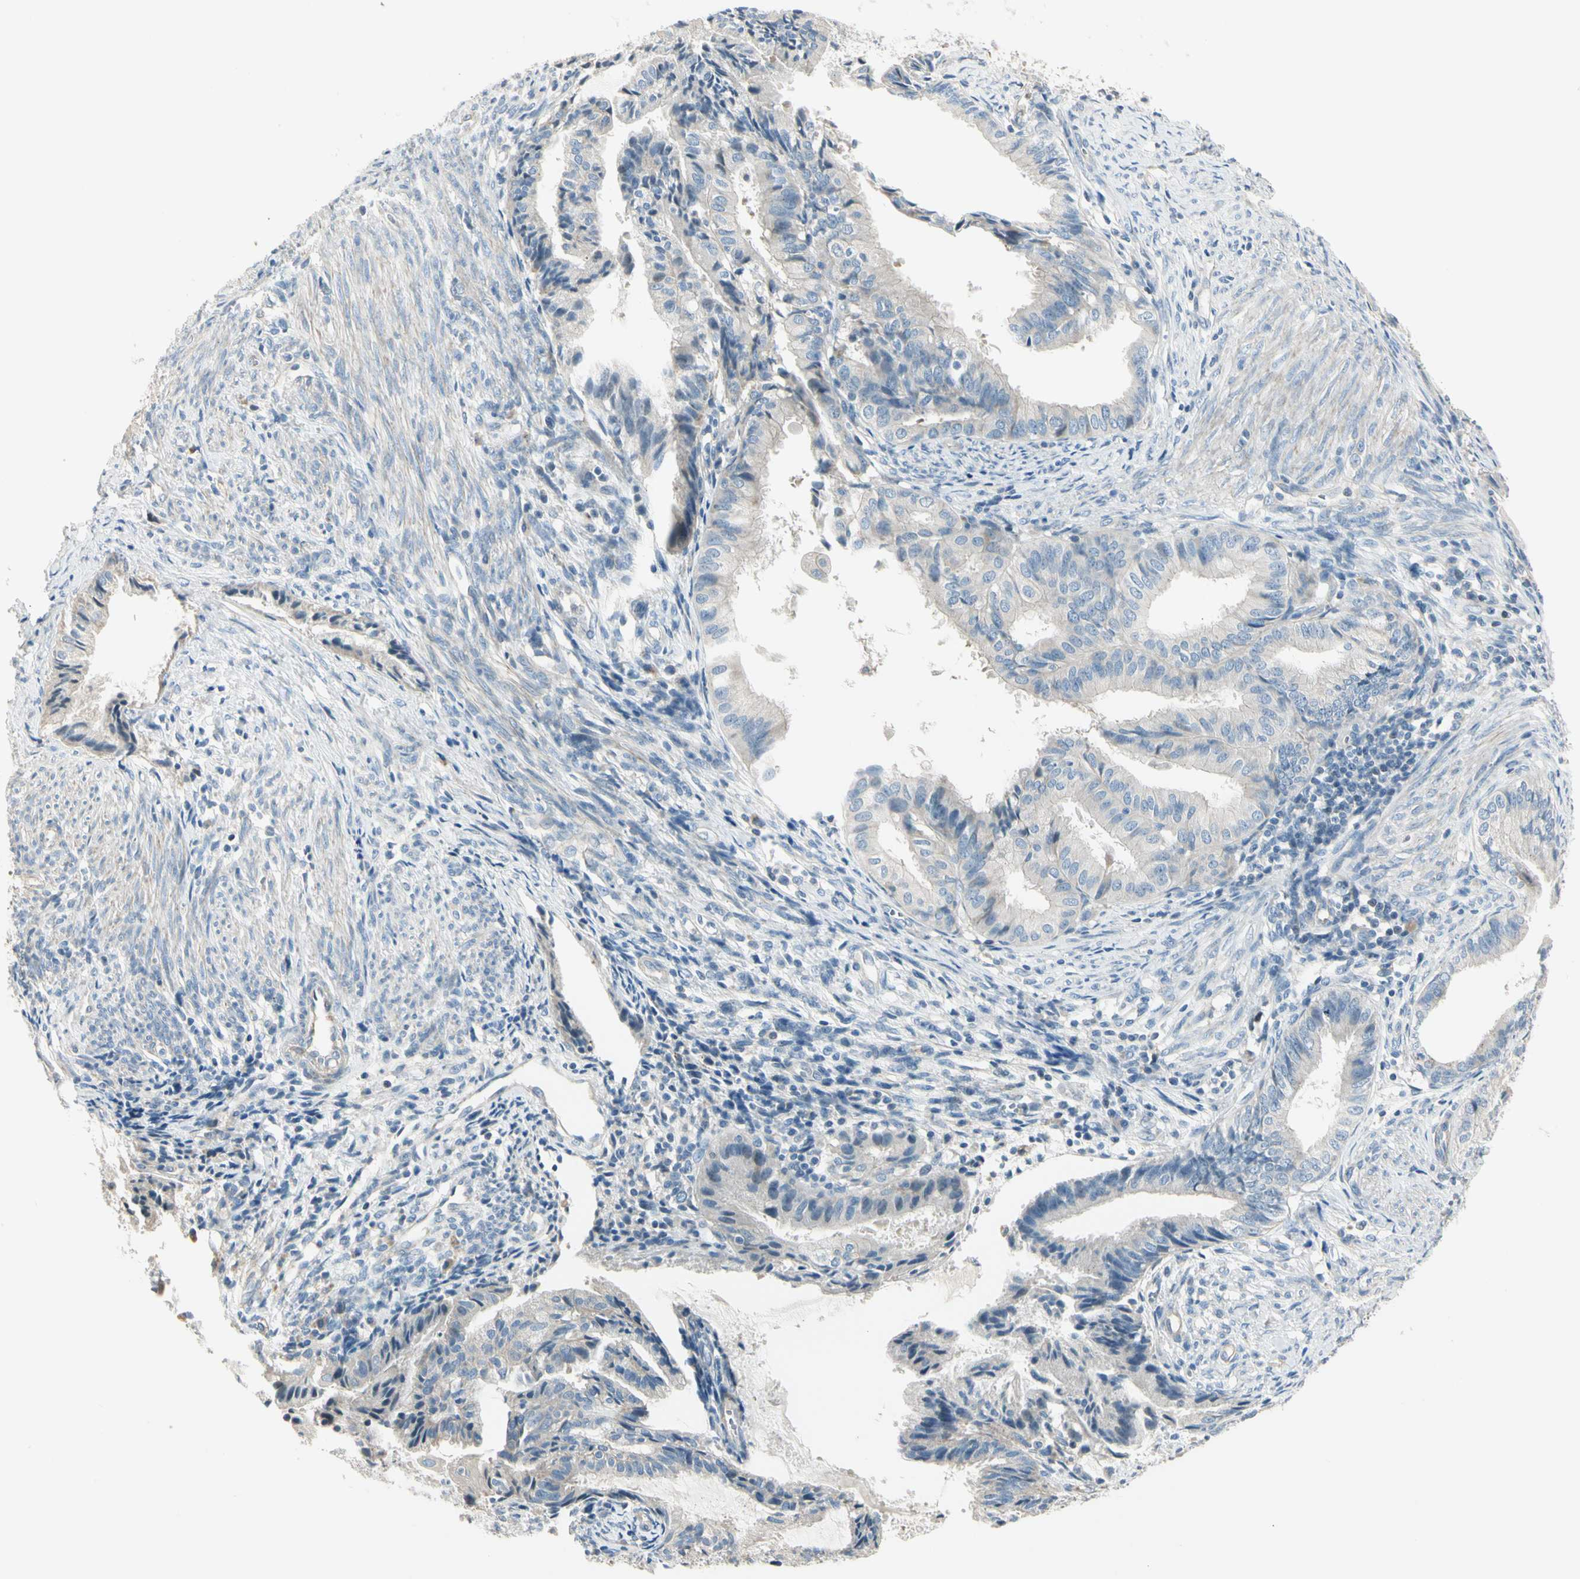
{"staining": {"intensity": "negative", "quantity": "none", "location": "none"}, "tissue": "endometrial cancer", "cell_type": "Tumor cells", "image_type": "cancer", "snomed": [{"axis": "morphology", "description": "Adenocarcinoma, NOS"}, {"axis": "topography", "description": "Endometrium"}], "caption": "The micrograph reveals no significant staining in tumor cells of endometrial cancer (adenocarcinoma).", "gene": "ADGRA3", "patient": {"sex": "female", "age": 86}}